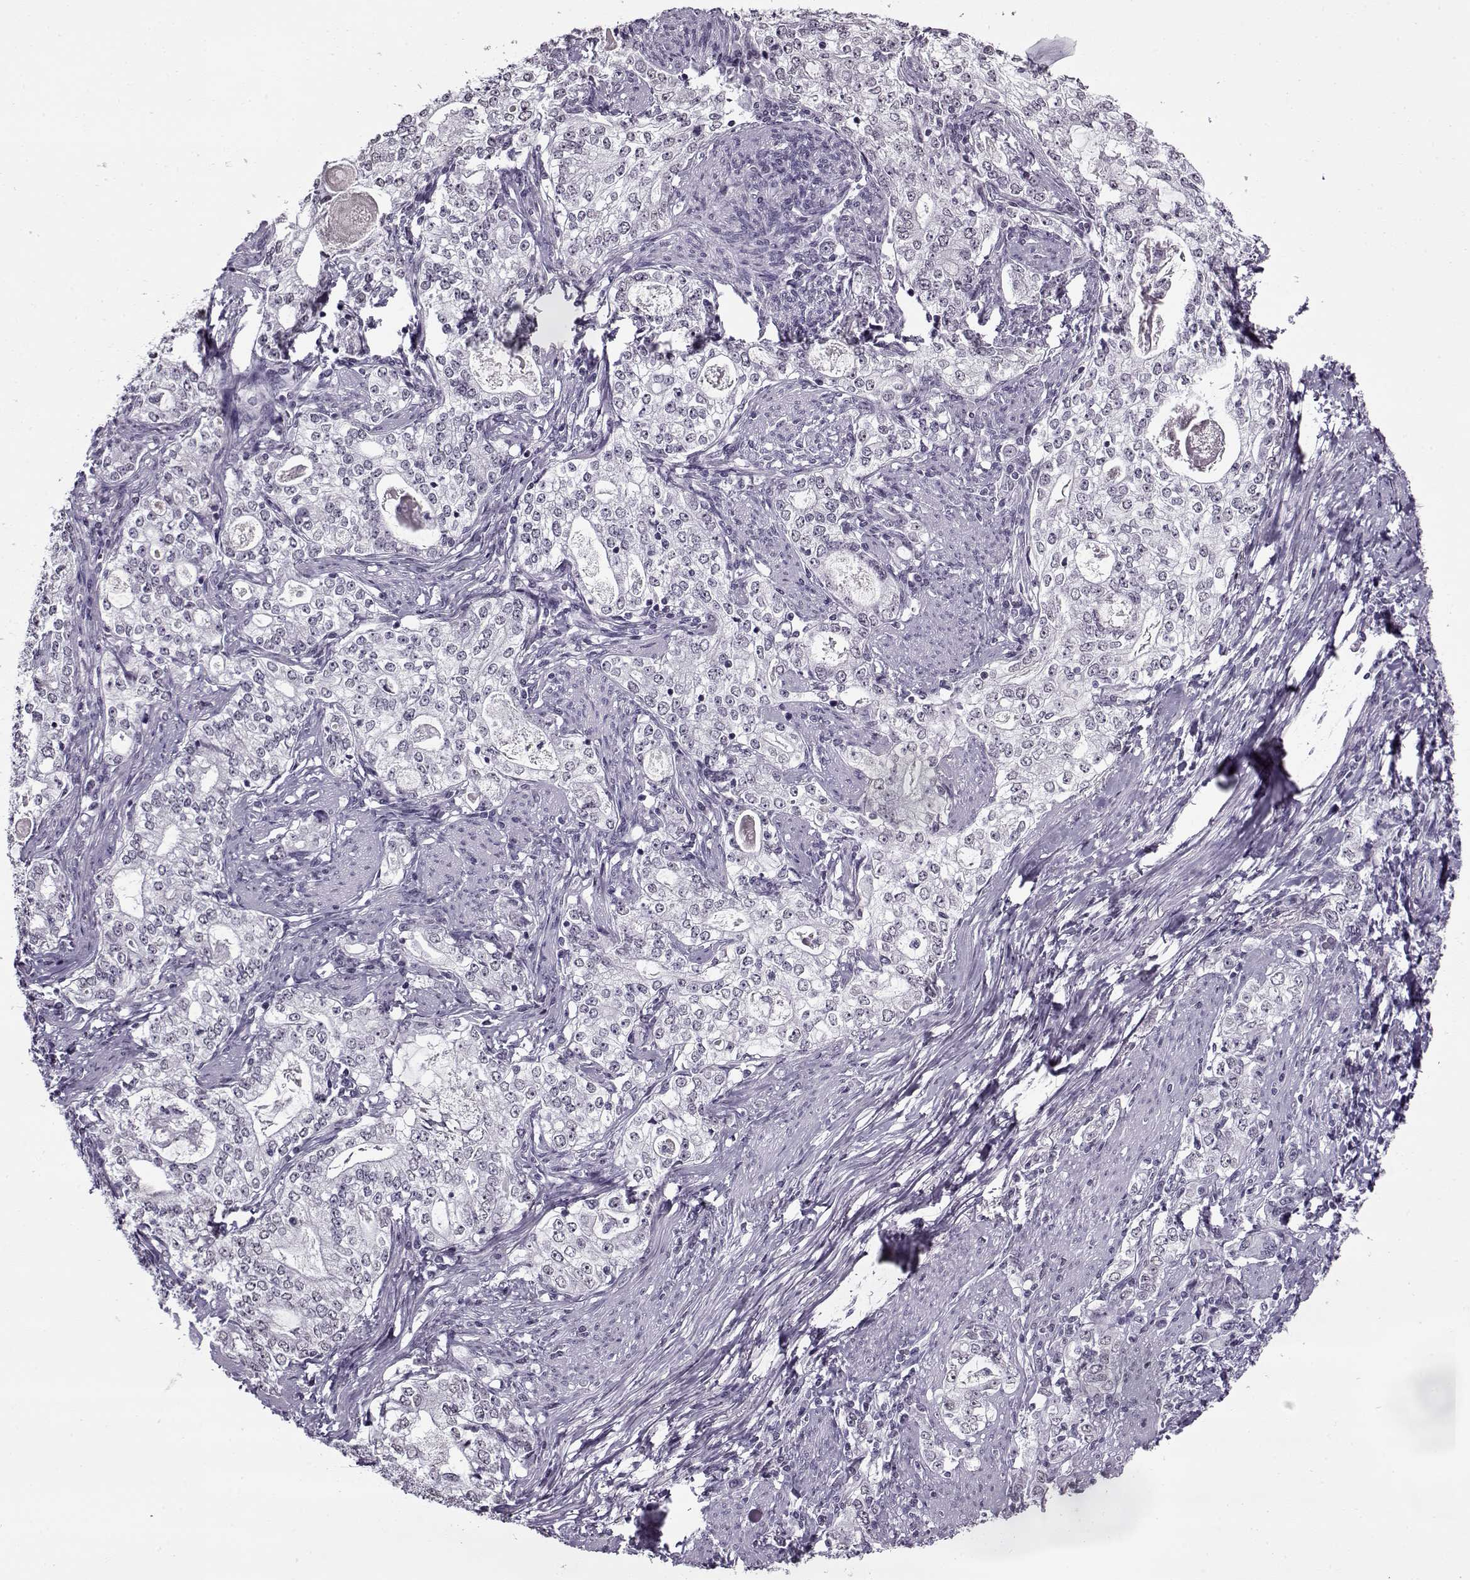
{"staining": {"intensity": "negative", "quantity": "none", "location": "none"}, "tissue": "stomach cancer", "cell_type": "Tumor cells", "image_type": "cancer", "snomed": [{"axis": "morphology", "description": "Adenocarcinoma, NOS"}, {"axis": "topography", "description": "Stomach, lower"}], "caption": "This is an IHC image of stomach cancer (adenocarcinoma). There is no positivity in tumor cells.", "gene": "PRMT8", "patient": {"sex": "female", "age": 72}}